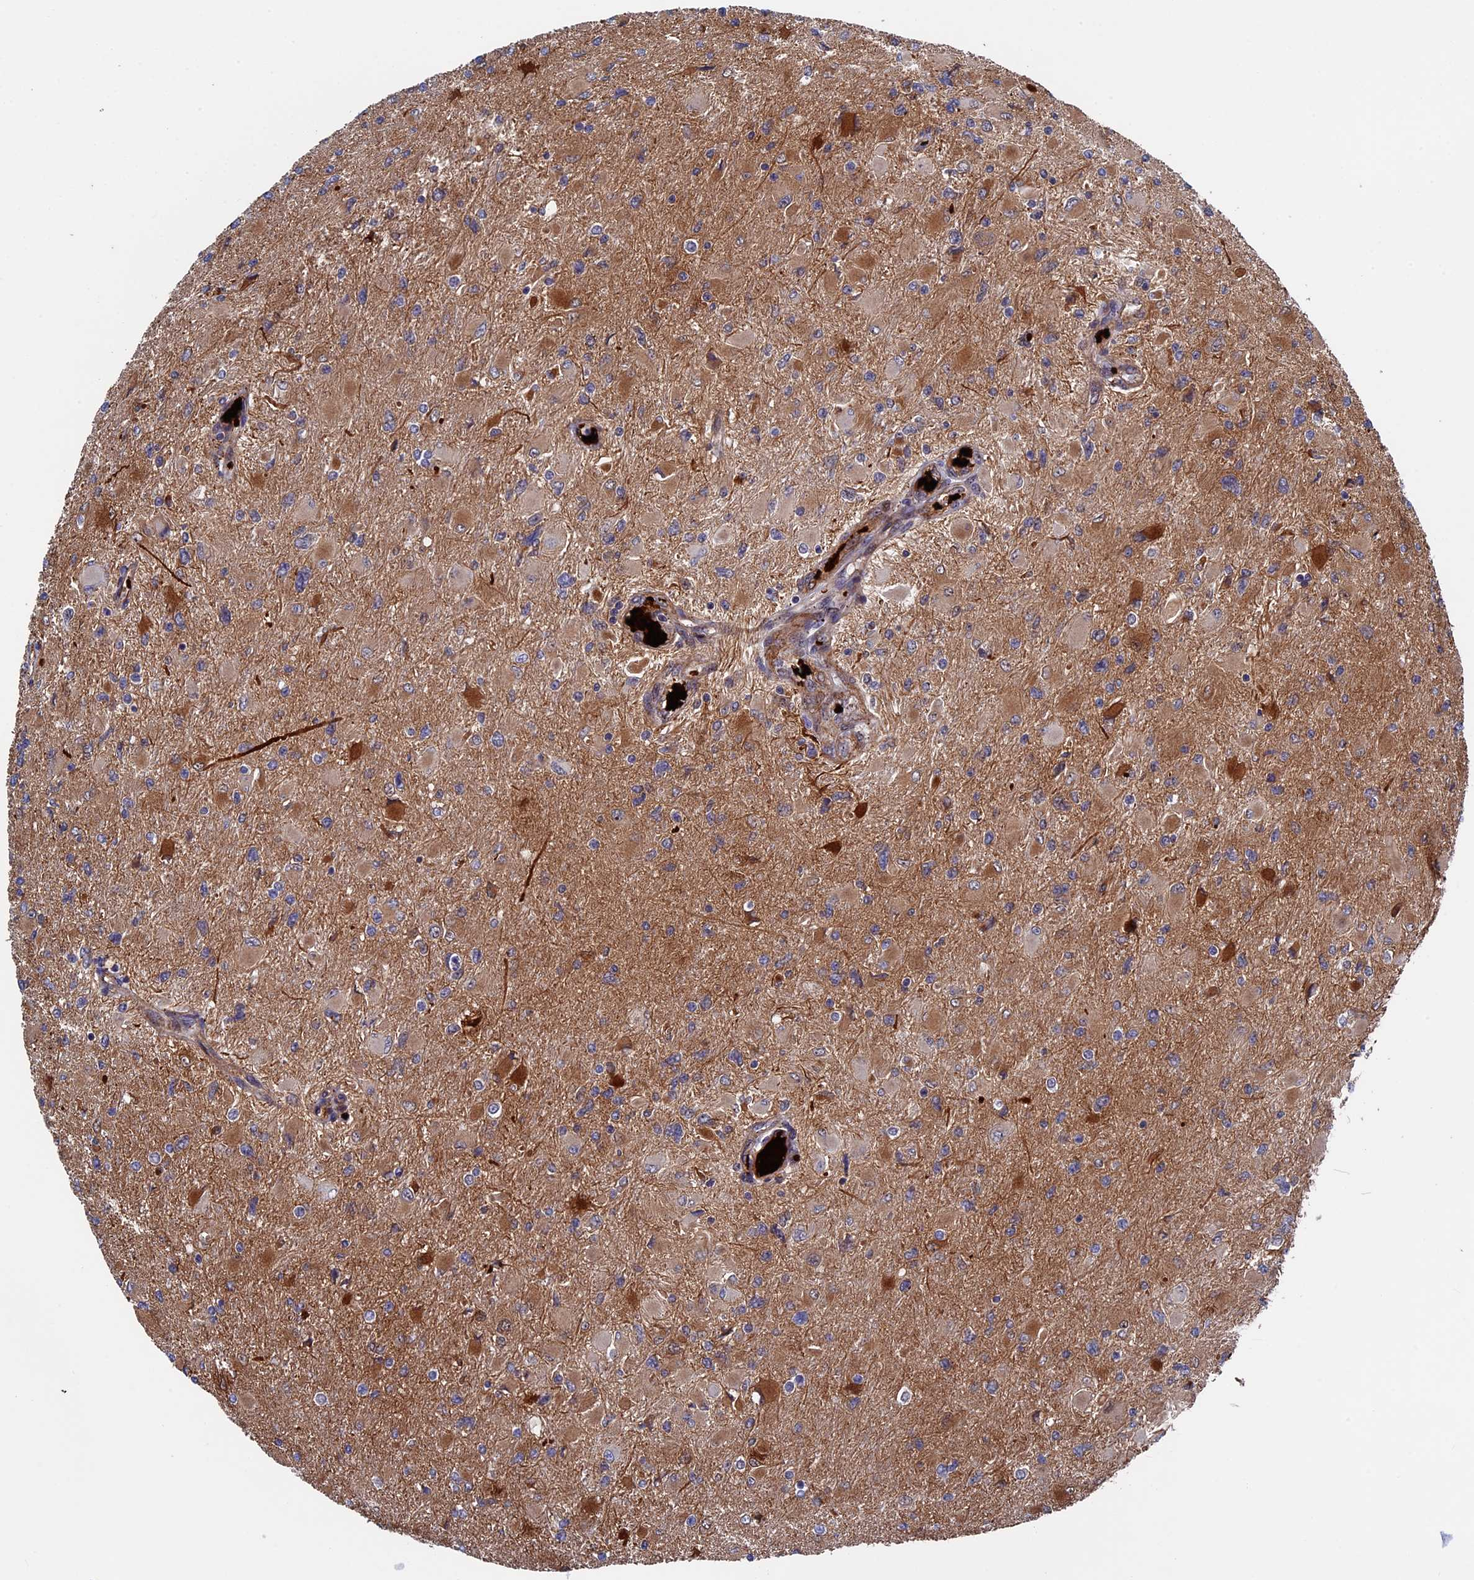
{"staining": {"intensity": "moderate", "quantity": ">75%", "location": "cytoplasmic/membranous"}, "tissue": "glioma", "cell_type": "Tumor cells", "image_type": "cancer", "snomed": [{"axis": "morphology", "description": "Glioma, malignant, High grade"}, {"axis": "topography", "description": "Cerebral cortex"}], "caption": "Immunohistochemistry (IHC) staining of glioma, which shows medium levels of moderate cytoplasmic/membranous staining in about >75% of tumor cells indicating moderate cytoplasmic/membranous protein staining. The staining was performed using DAB (3,3'-diaminobenzidine) (brown) for protein detection and nuclei were counterstained in hematoxylin (blue).", "gene": "EXOSC9", "patient": {"sex": "female", "age": 36}}